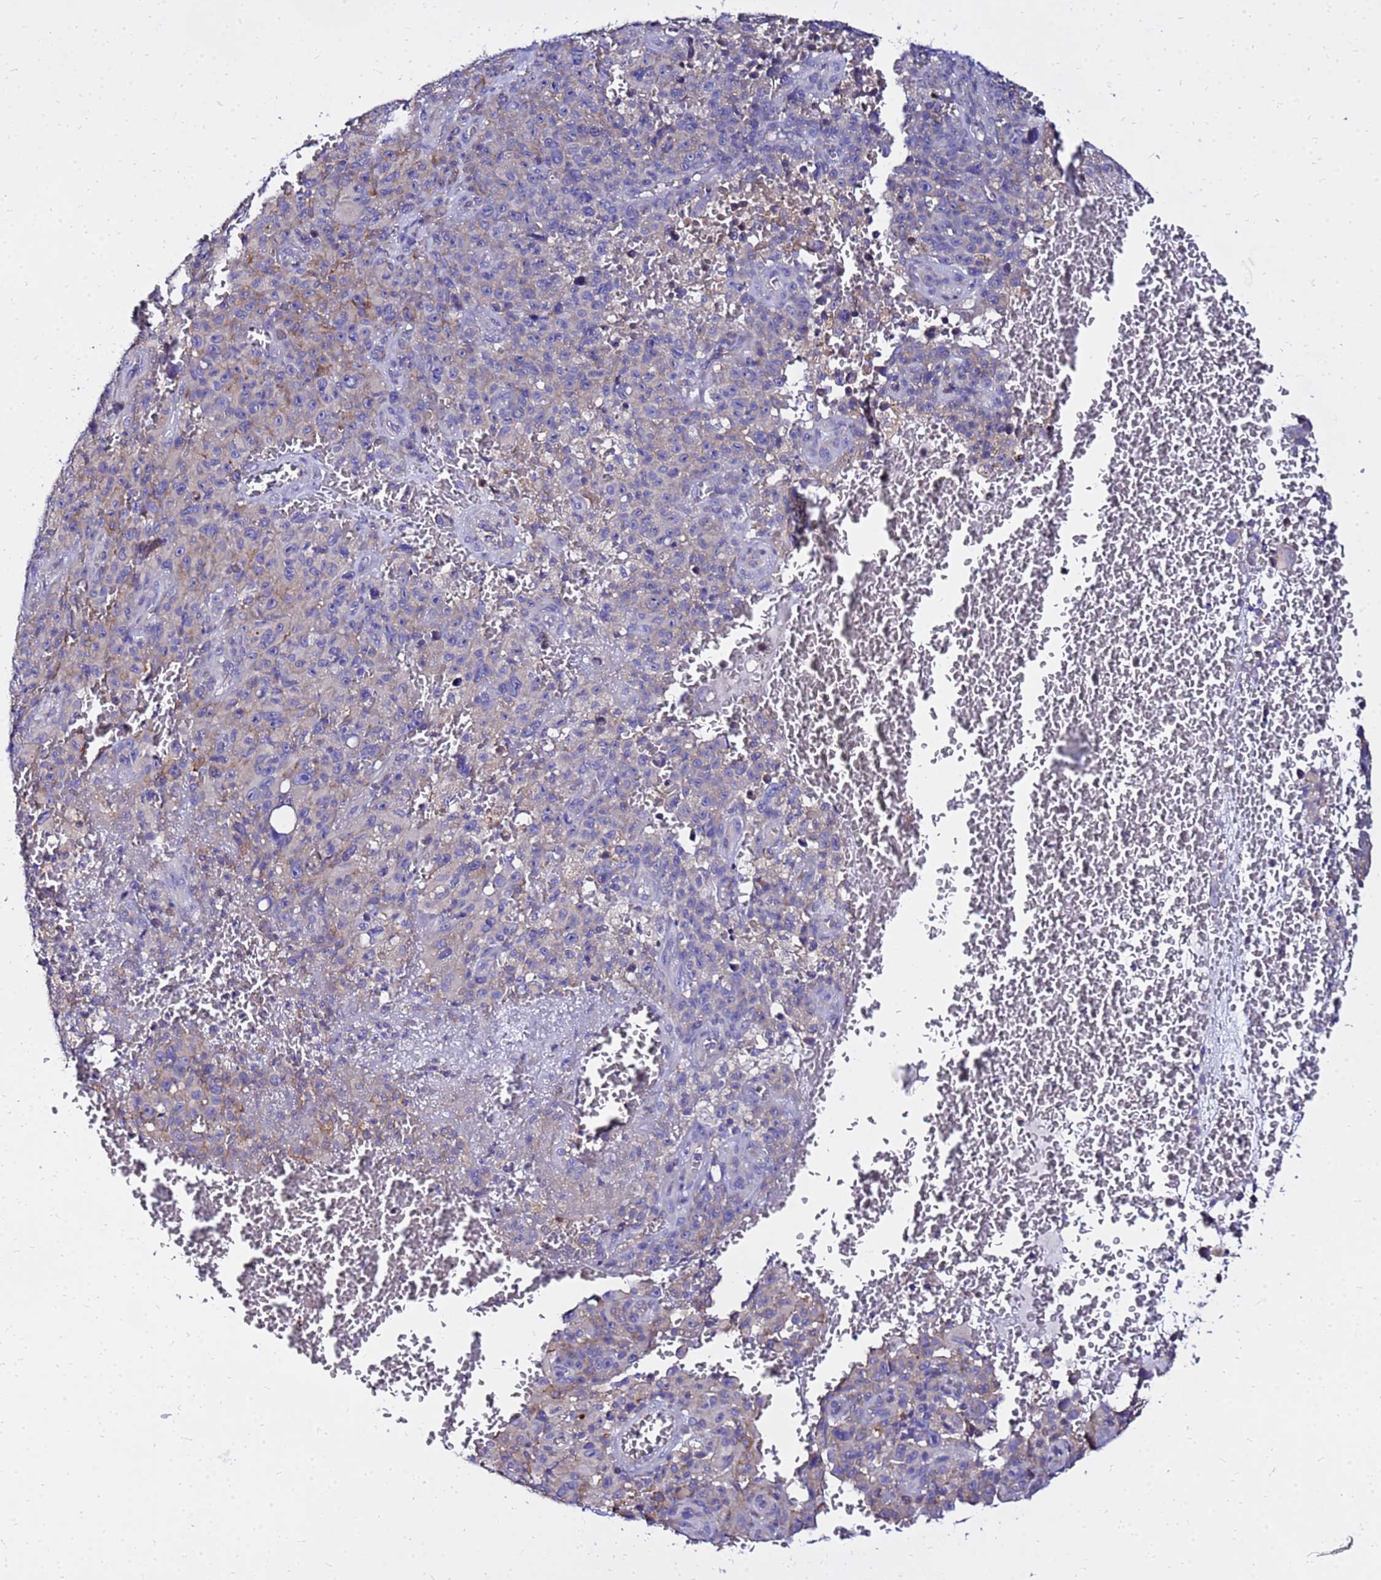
{"staining": {"intensity": "moderate", "quantity": "<25%", "location": "cytoplasmic/membranous"}, "tissue": "melanoma", "cell_type": "Tumor cells", "image_type": "cancer", "snomed": [{"axis": "morphology", "description": "Malignant melanoma, NOS"}, {"axis": "topography", "description": "Skin"}], "caption": "This photomicrograph reveals immunohistochemistry staining of malignant melanoma, with low moderate cytoplasmic/membranous positivity in about <25% of tumor cells.", "gene": "HERC5", "patient": {"sex": "female", "age": 82}}